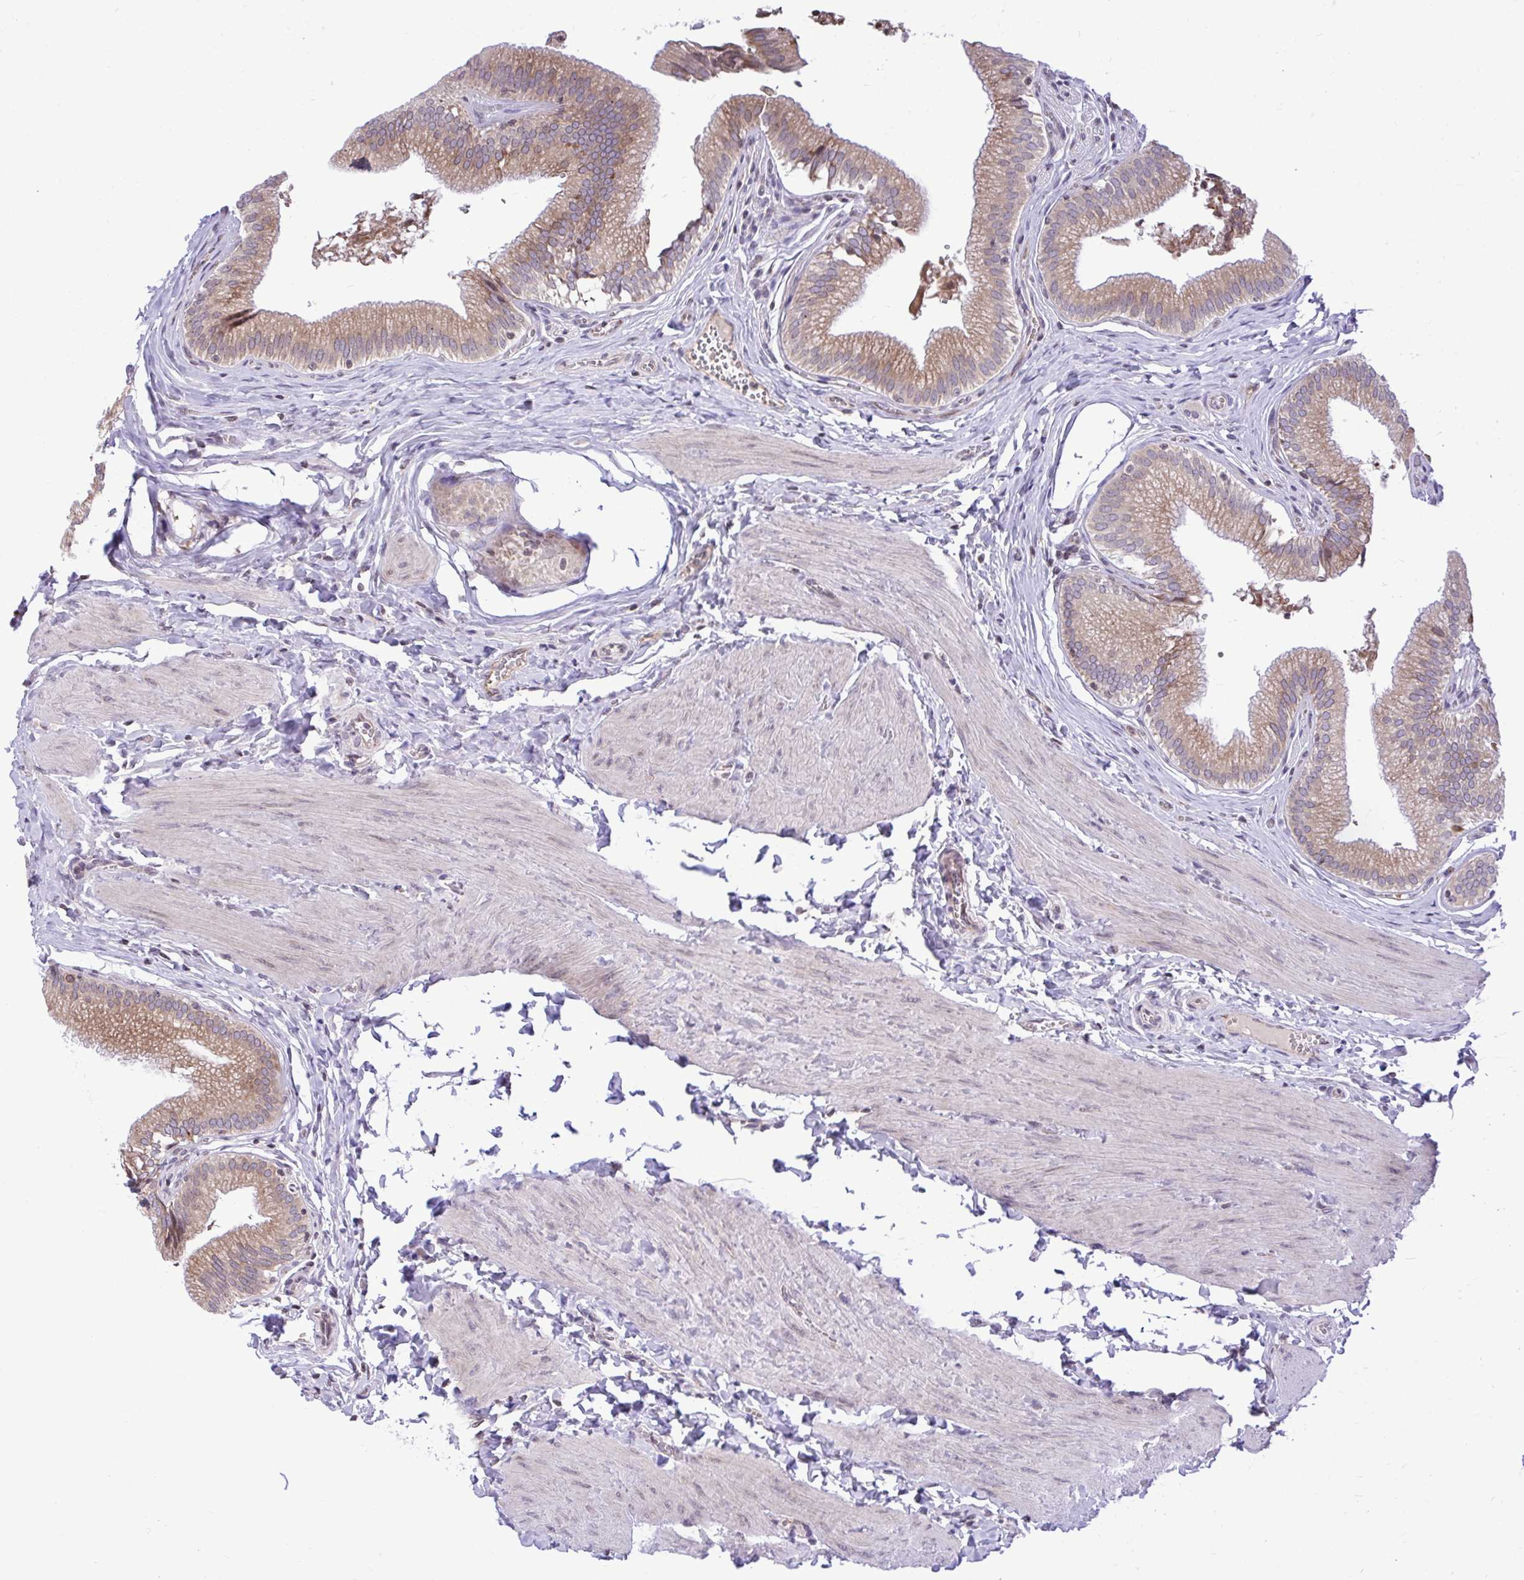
{"staining": {"intensity": "moderate", "quantity": ">75%", "location": "cytoplasmic/membranous"}, "tissue": "gallbladder", "cell_type": "Glandular cells", "image_type": "normal", "snomed": [{"axis": "morphology", "description": "Normal tissue, NOS"}, {"axis": "topography", "description": "Gallbladder"}, {"axis": "topography", "description": "Peripheral nerve tissue"}], "caption": "Protein expression analysis of unremarkable gallbladder exhibits moderate cytoplasmic/membranous staining in about >75% of glandular cells. Nuclei are stained in blue.", "gene": "METTL9", "patient": {"sex": "male", "age": 17}}